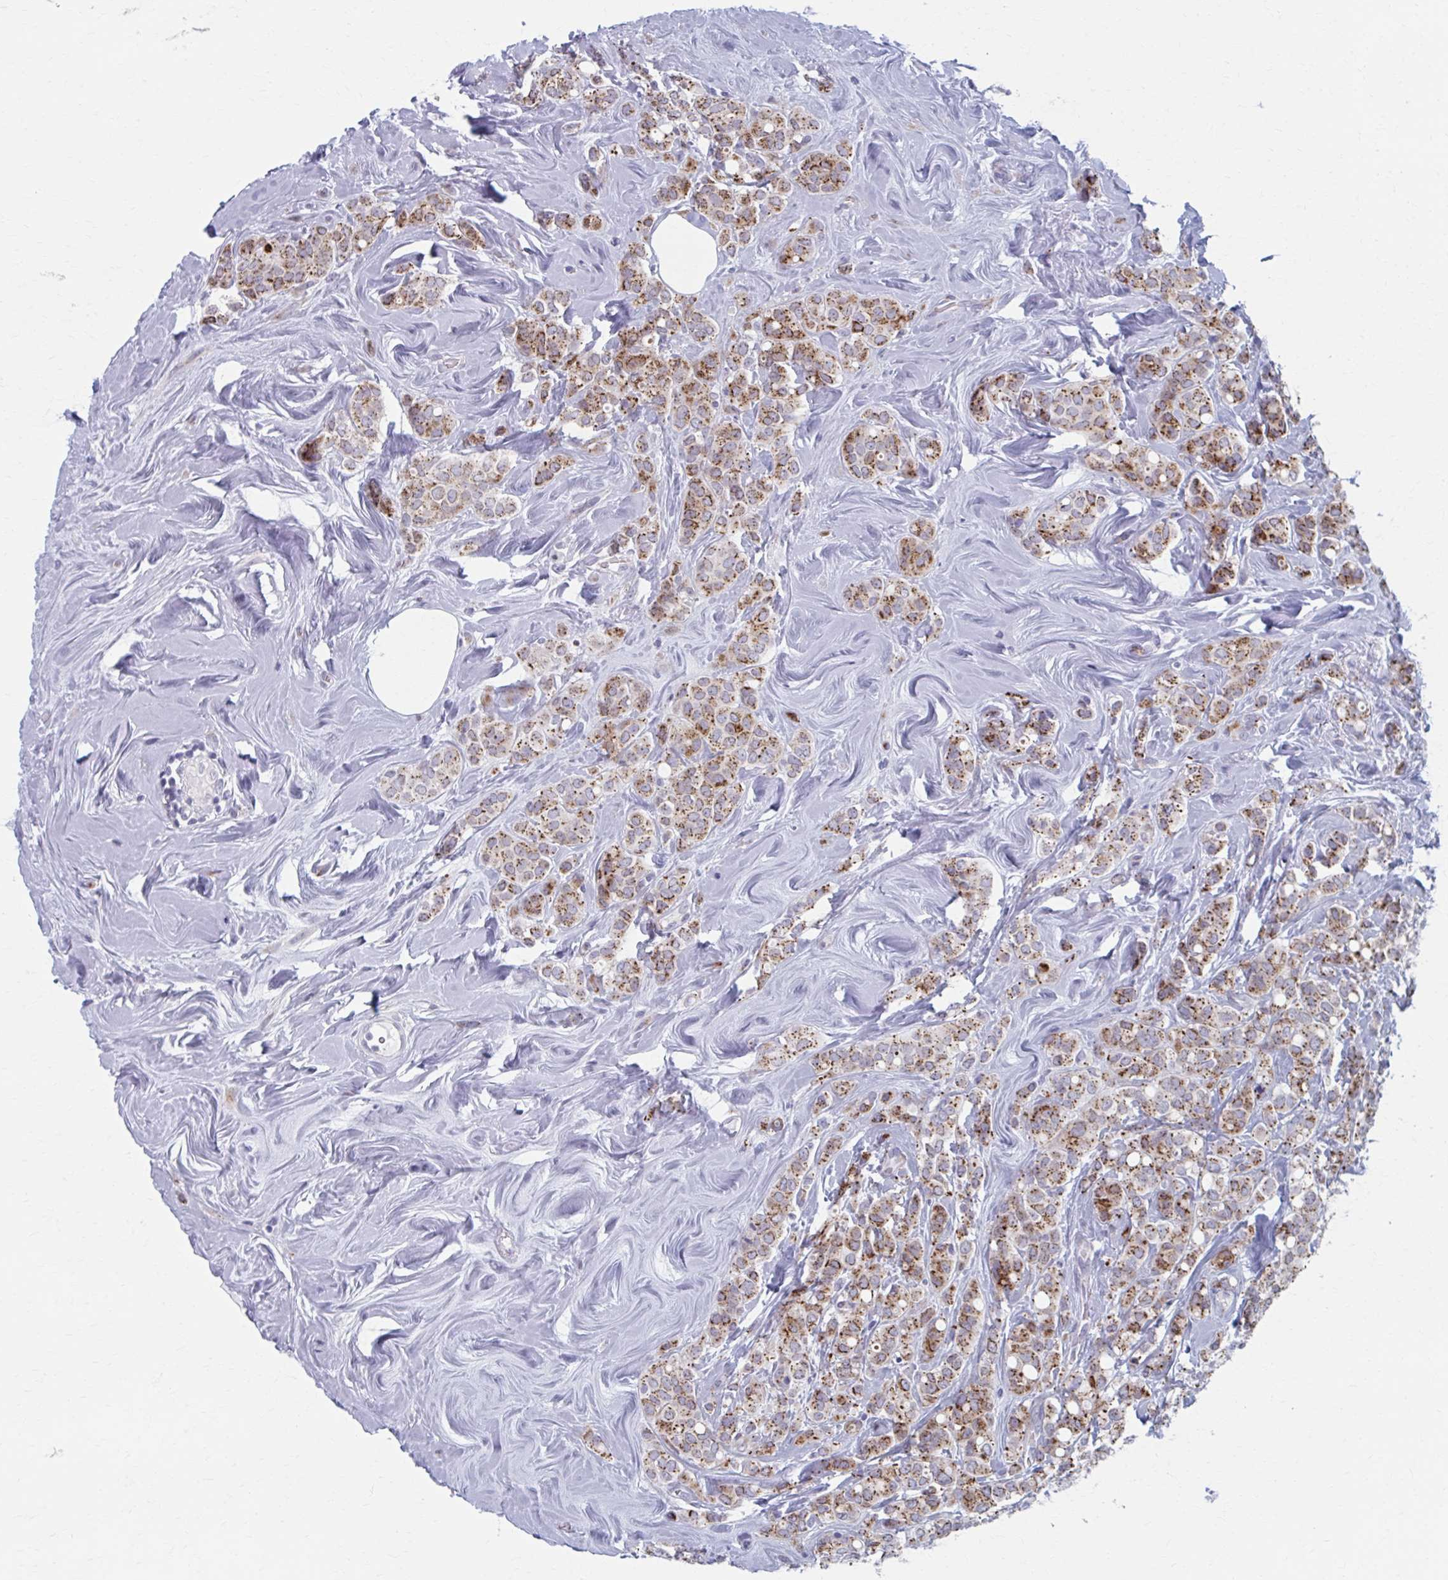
{"staining": {"intensity": "moderate", "quantity": ">75%", "location": "cytoplasmic/membranous"}, "tissue": "breast cancer", "cell_type": "Tumor cells", "image_type": "cancer", "snomed": [{"axis": "morphology", "description": "Lobular carcinoma"}, {"axis": "topography", "description": "Breast"}], "caption": "Tumor cells reveal medium levels of moderate cytoplasmic/membranous positivity in about >75% of cells in lobular carcinoma (breast). The staining is performed using DAB brown chromogen to label protein expression. The nuclei are counter-stained blue using hematoxylin.", "gene": "OLFM2", "patient": {"sex": "female", "age": 68}}